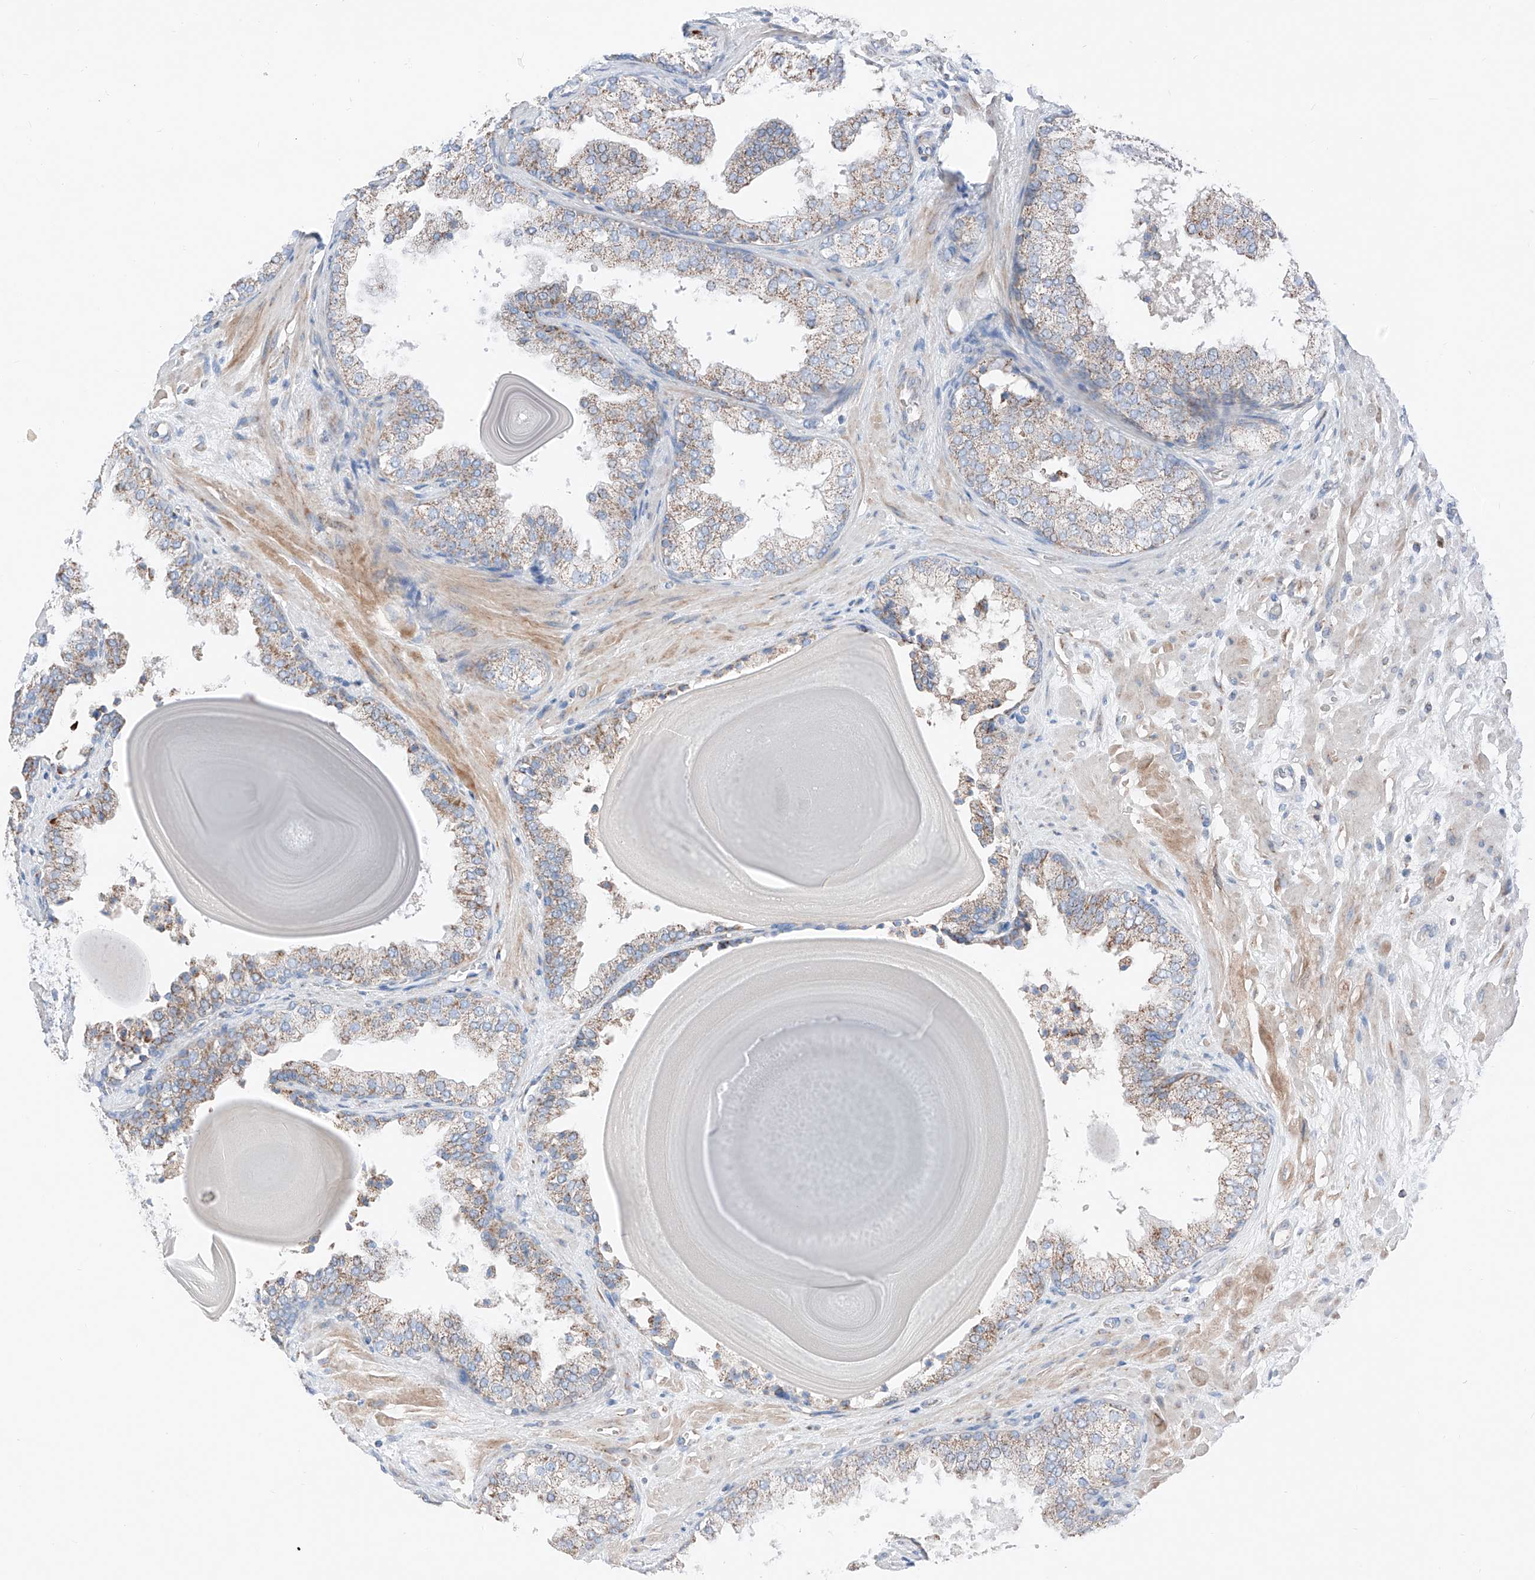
{"staining": {"intensity": "moderate", "quantity": "25%-75%", "location": "cytoplasmic/membranous"}, "tissue": "prostate", "cell_type": "Glandular cells", "image_type": "normal", "snomed": [{"axis": "morphology", "description": "Normal tissue, NOS"}, {"axis": "topography", "description": "Prostate"}], "caption": "Prostate stained with DAB immunohistochemistry (IHC) exhibits medium levels of moderate cytoplasmic/membranous staining in approximately 25%-75% of glandular cells. (Brightfield microscopy of DAB IHC at high magnification).", "gene": "MRAP", "patient": {"sex": "male", "age": 48}}